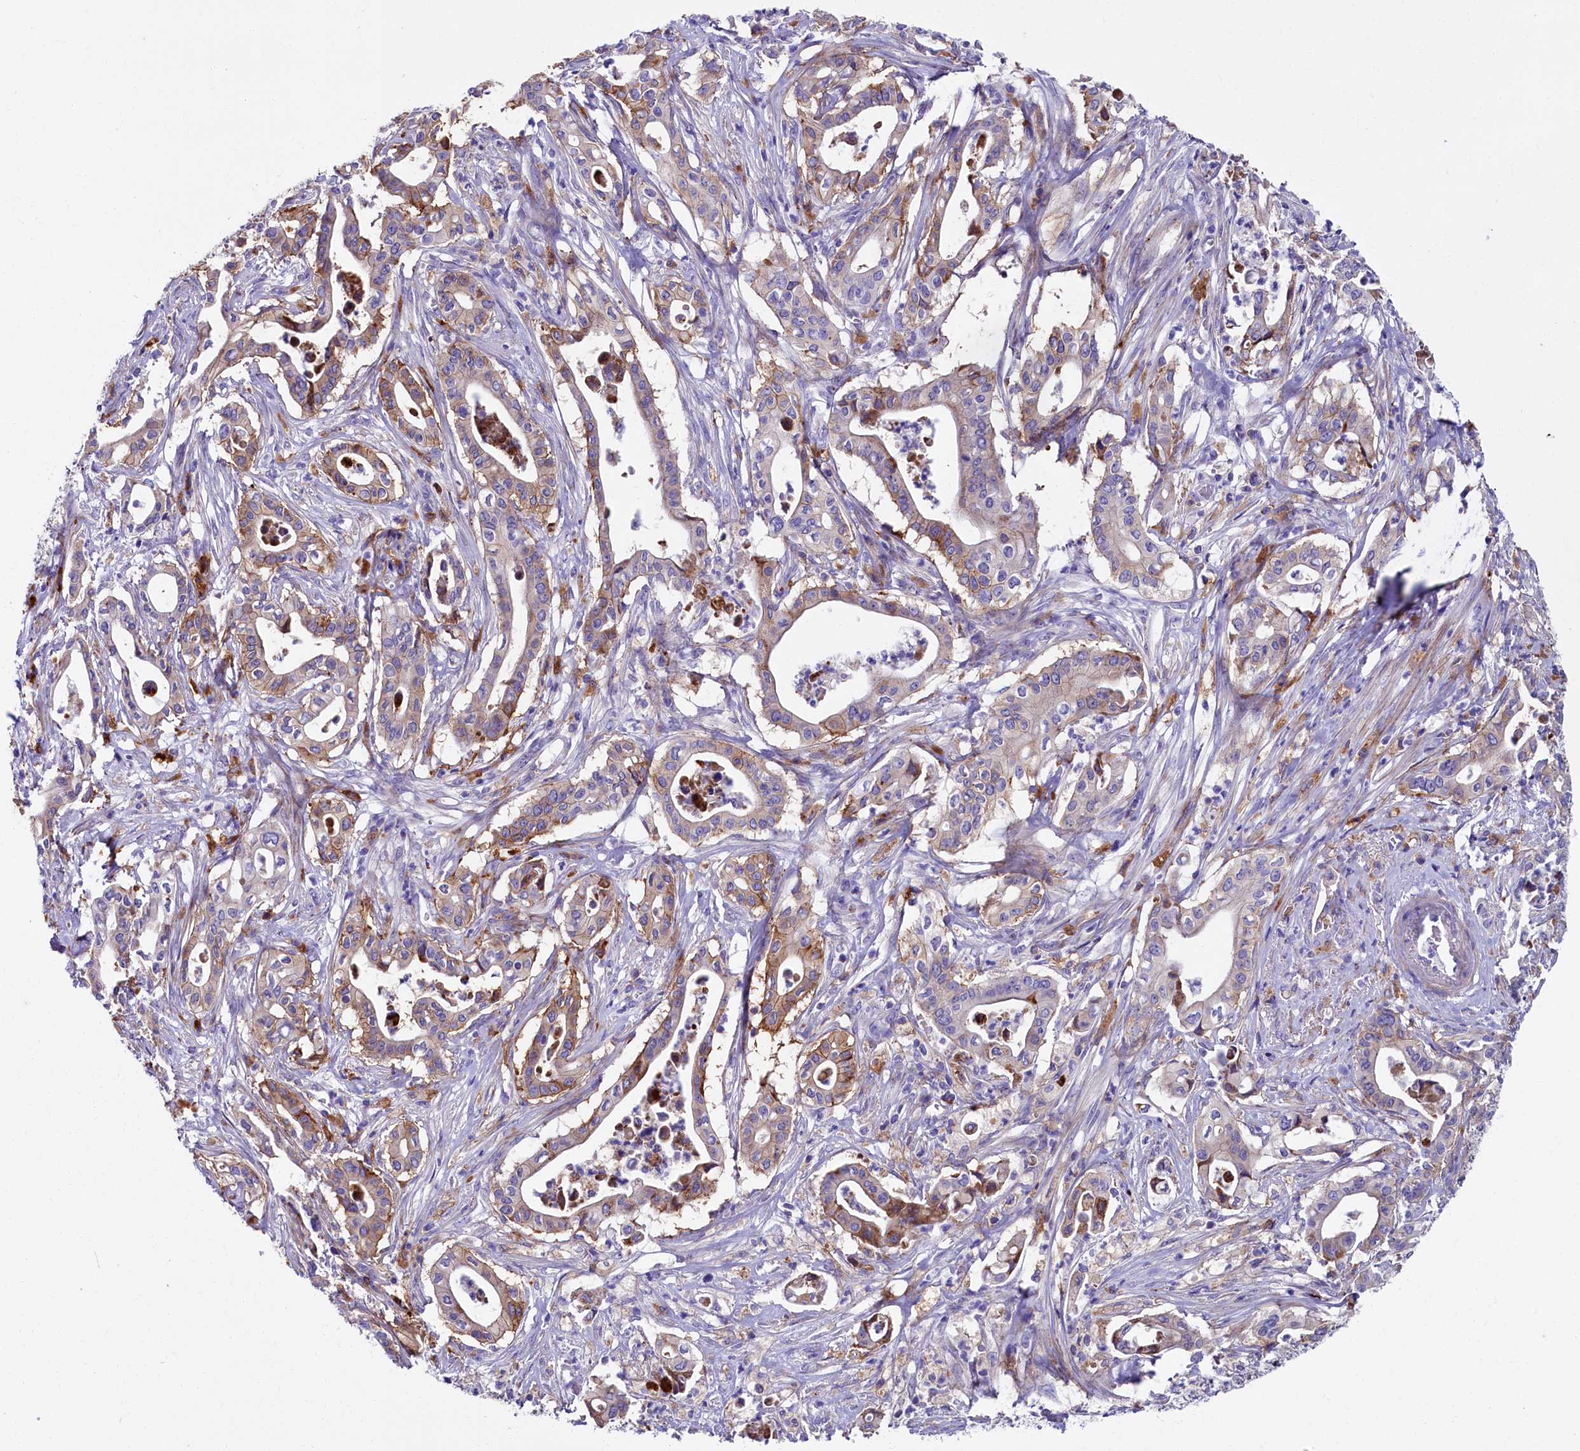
{"staining": {"intensity": "moderate", "quantity": "<25%", "location": "cytoplasmic/membranous"}, "tissue": "pancreatic cancer", "cell_type": "Tumor cells", "image_type": "cancer", "snomed": [{"axis": "morphology", "description": "Adenocarcinoma, NOS"}, {"axis": "topography", "description": "Pancreas"}], "caption": "Human pancreatic cancer (adenocarcinoma) stained with a protein marker shows moderate staining in tumor cells.", "gene": "IL20RA", "patient": {"sex": "female", "age": 77}}